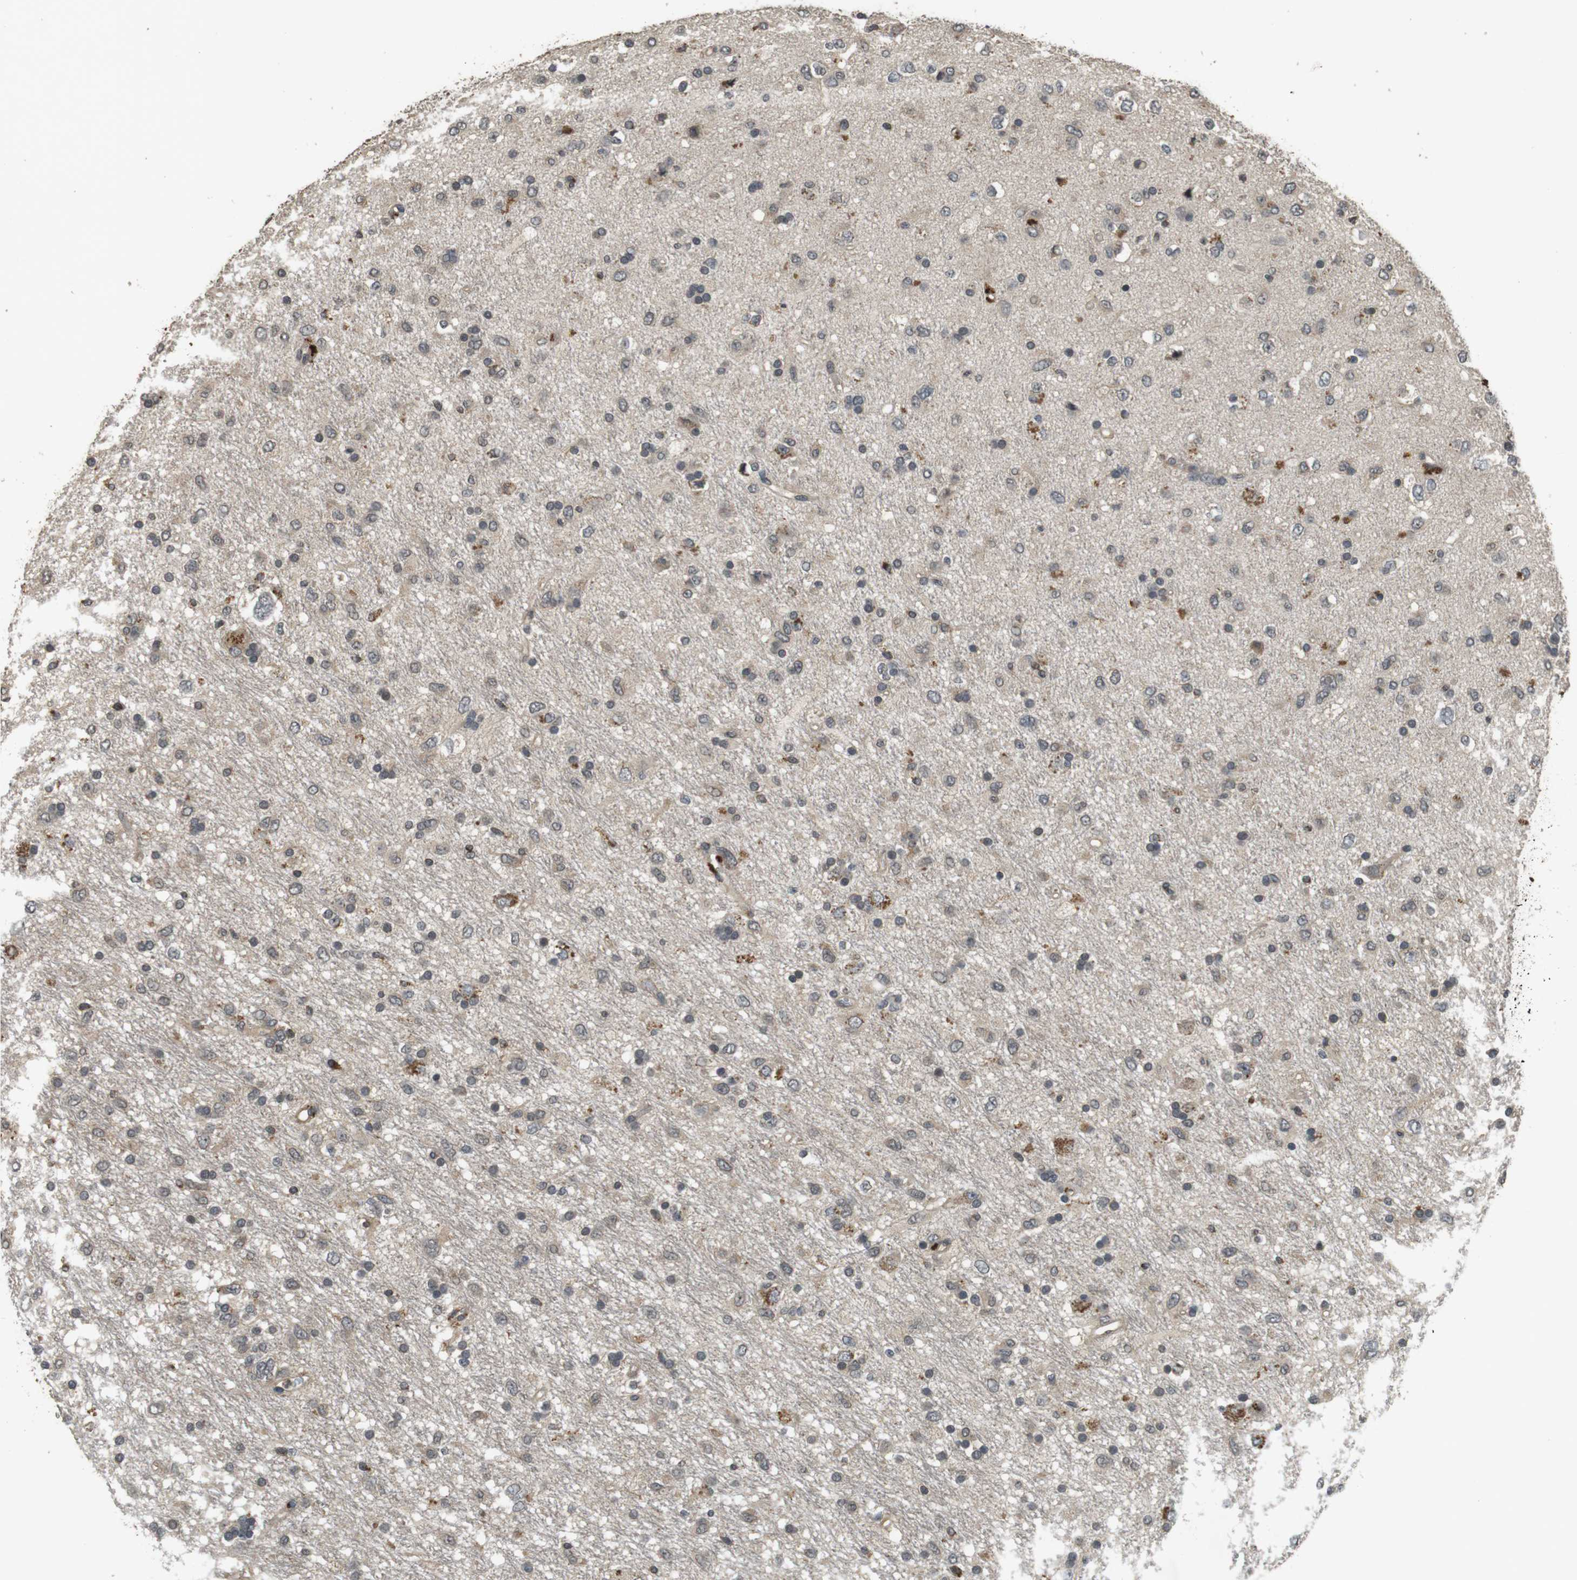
{"staining": {"intensity": "moderate", "quantity": "25%-75%", "location": "cytoplasmic/membranous"}, "tissue": "glioma", "cell_type": "Tumor cells", "image_type": "cancer", "snomed": [{"axis": "morphology", "description": "Glioma, malignant, Low grade"}, {"axis": "topography", "description": "Brain"}], "caption": "Moderate cytoplasmic/membranous protein staining is seen in approximately 25%-75% of tumor cells in low-grade glioma (malignant).", "gene": "FZD10", "patient": {"sex": "male", "age": 77}}